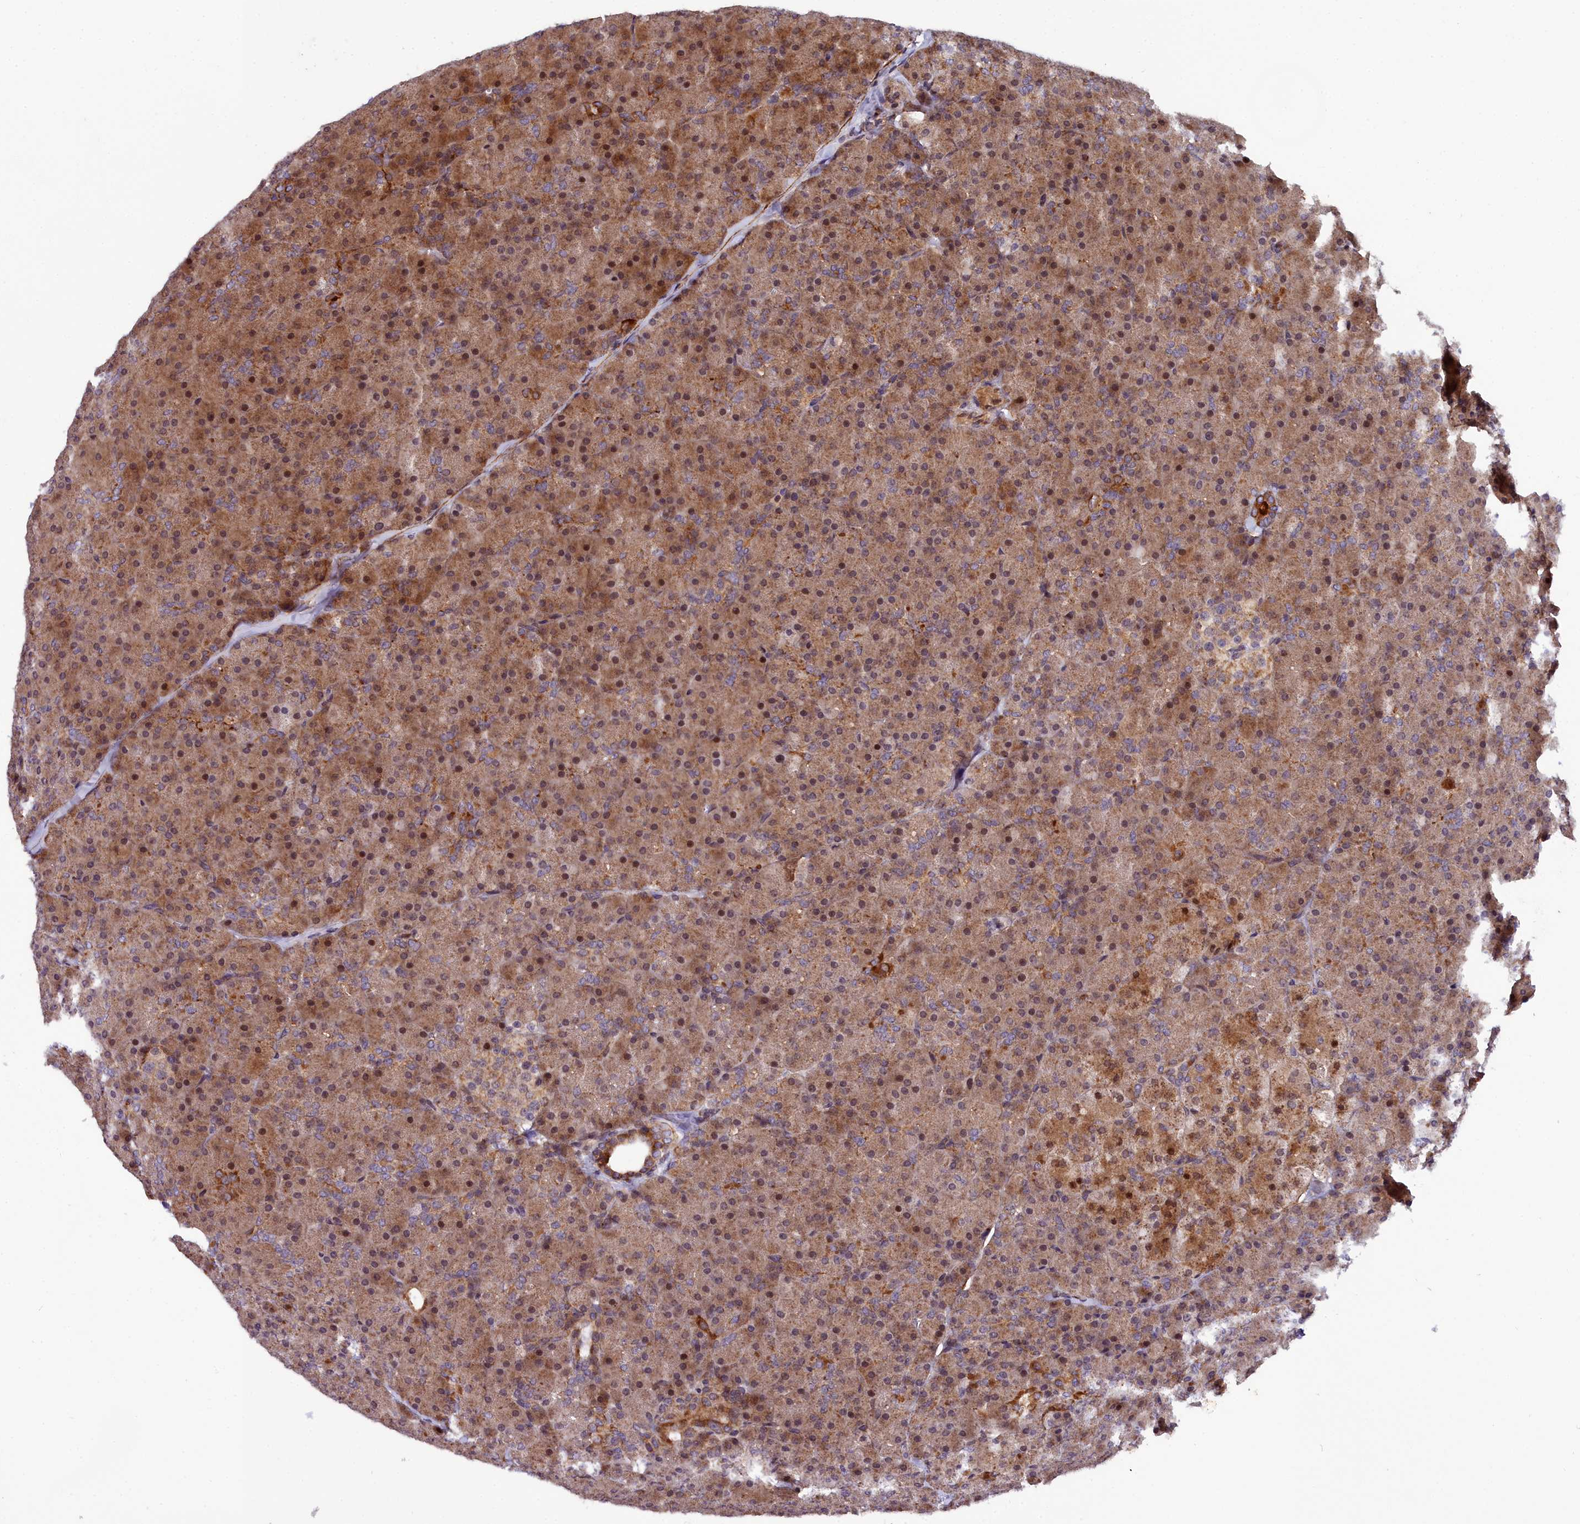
{"staining": {"intensity": "moderate", "quantity": ">75%", "location": "cytoplasmic/membranous,nuclear"}, "tissue": "pancreas", "cell_type": "Exocrine glandular cells", "image_type": "normal", "snomed": [{"axis": "morphology", "description": "Normal tissue, NOS"}, {"axis": "topography", "description": "Pancreas"}], "caption": "Benign pancreas demonstrates moderate cytoplasmic/membranous,nuclear expression in about >75% of exocrine glandular cells.", "gene": "MRPS11", "patient": {"sex": "male", "age": 36}}